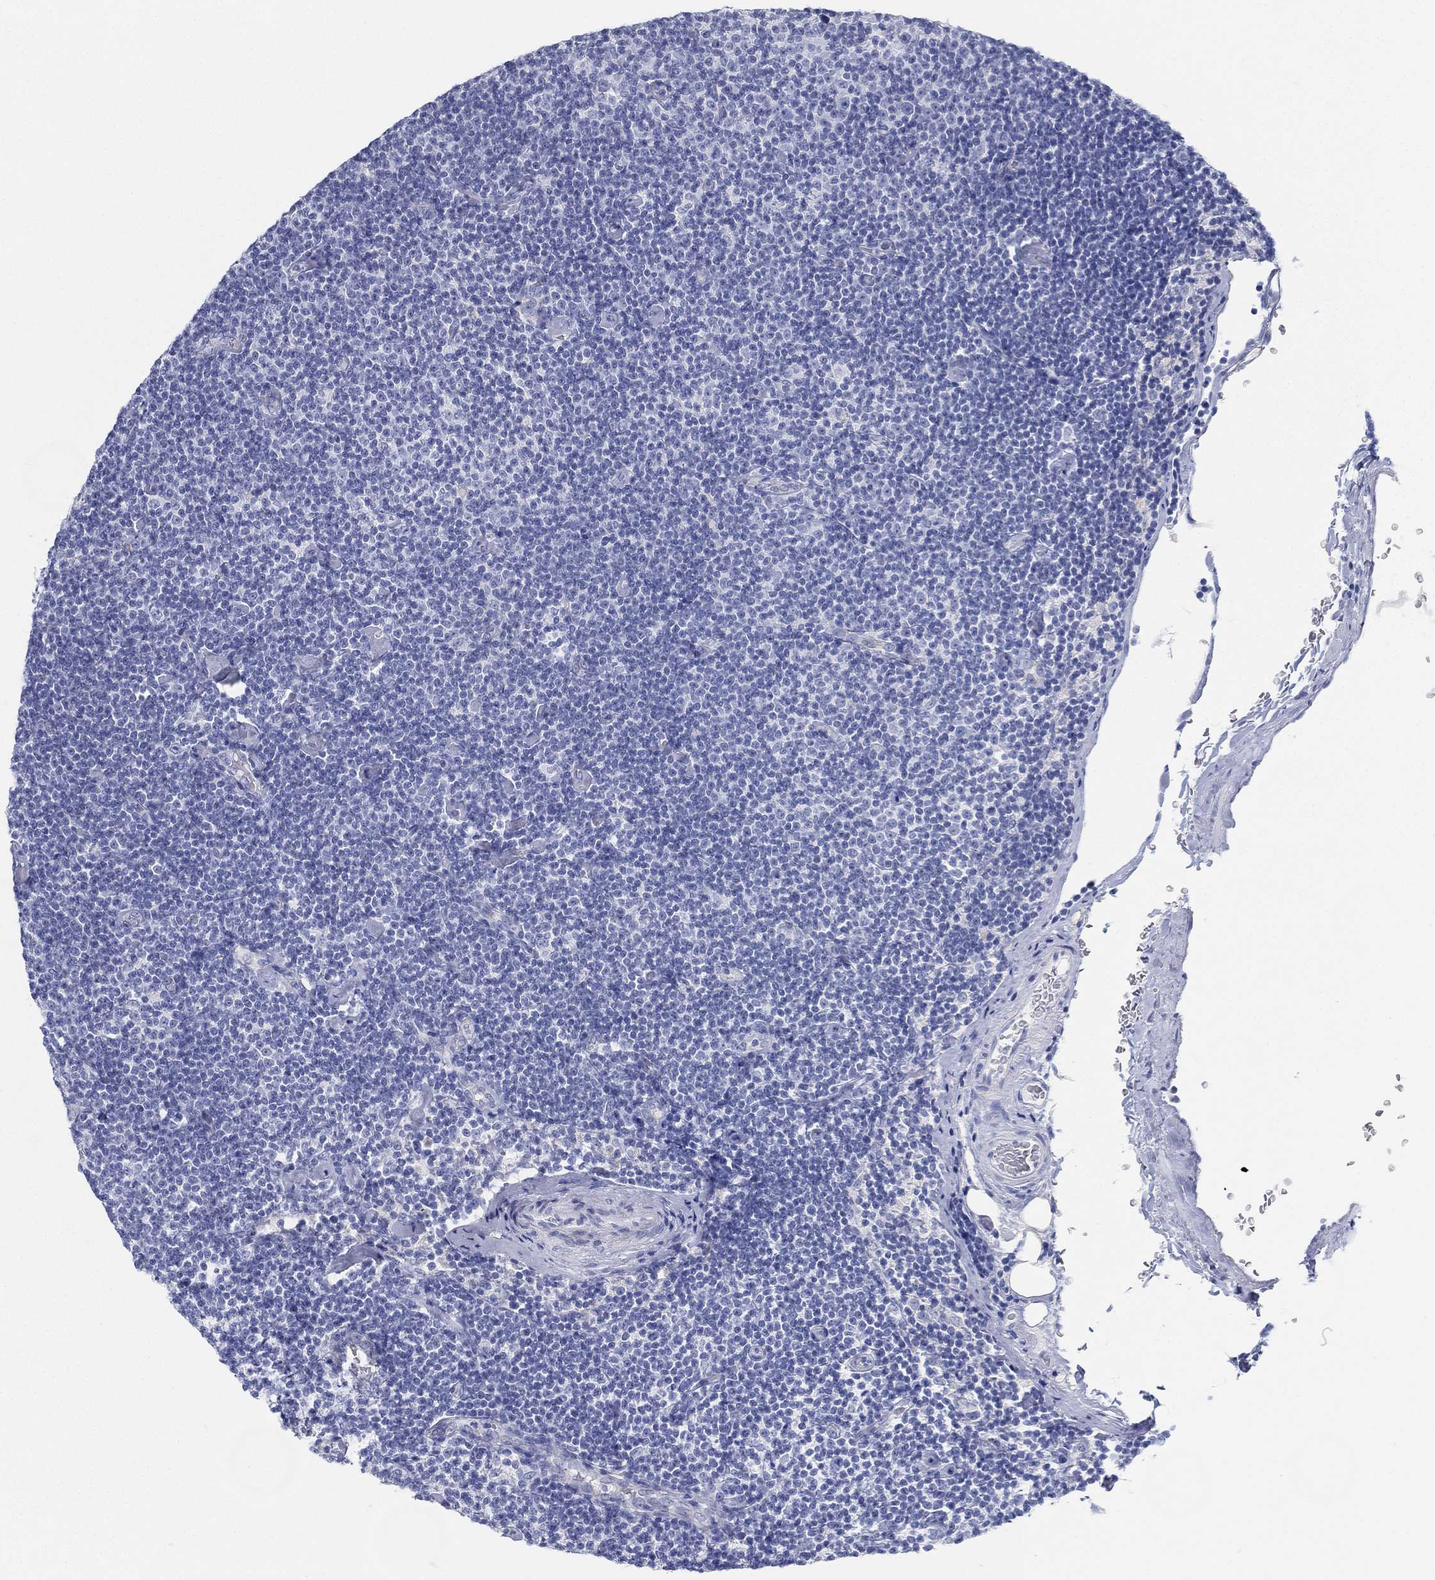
{"staining": {"intensity": "negative", "quantity": "none", "location": "none"}, "tissue": "lymphoma", "cell_type": "Tumor cells", "image_type": "cancer", "snomed": [{"axis": "morphology", "description": "Malignant lymphoma, non-Hodgkin's type, Low grade"}, {"axis": "topography", "description": "Lymph node"}], "caption": "This histopathology image is of malignant lymphoma, non-Hodgkin's type (low-grade) stained with immunohistochemistry to label a protein in brown with the nuclei are counter-stained blue. There is no positivity in tumor cells. (Brightfield microscopy of DAB immunohistochemistry at high magnification).", "gene": "GPR61", "patient": {"sex": "male", "age": 81}}